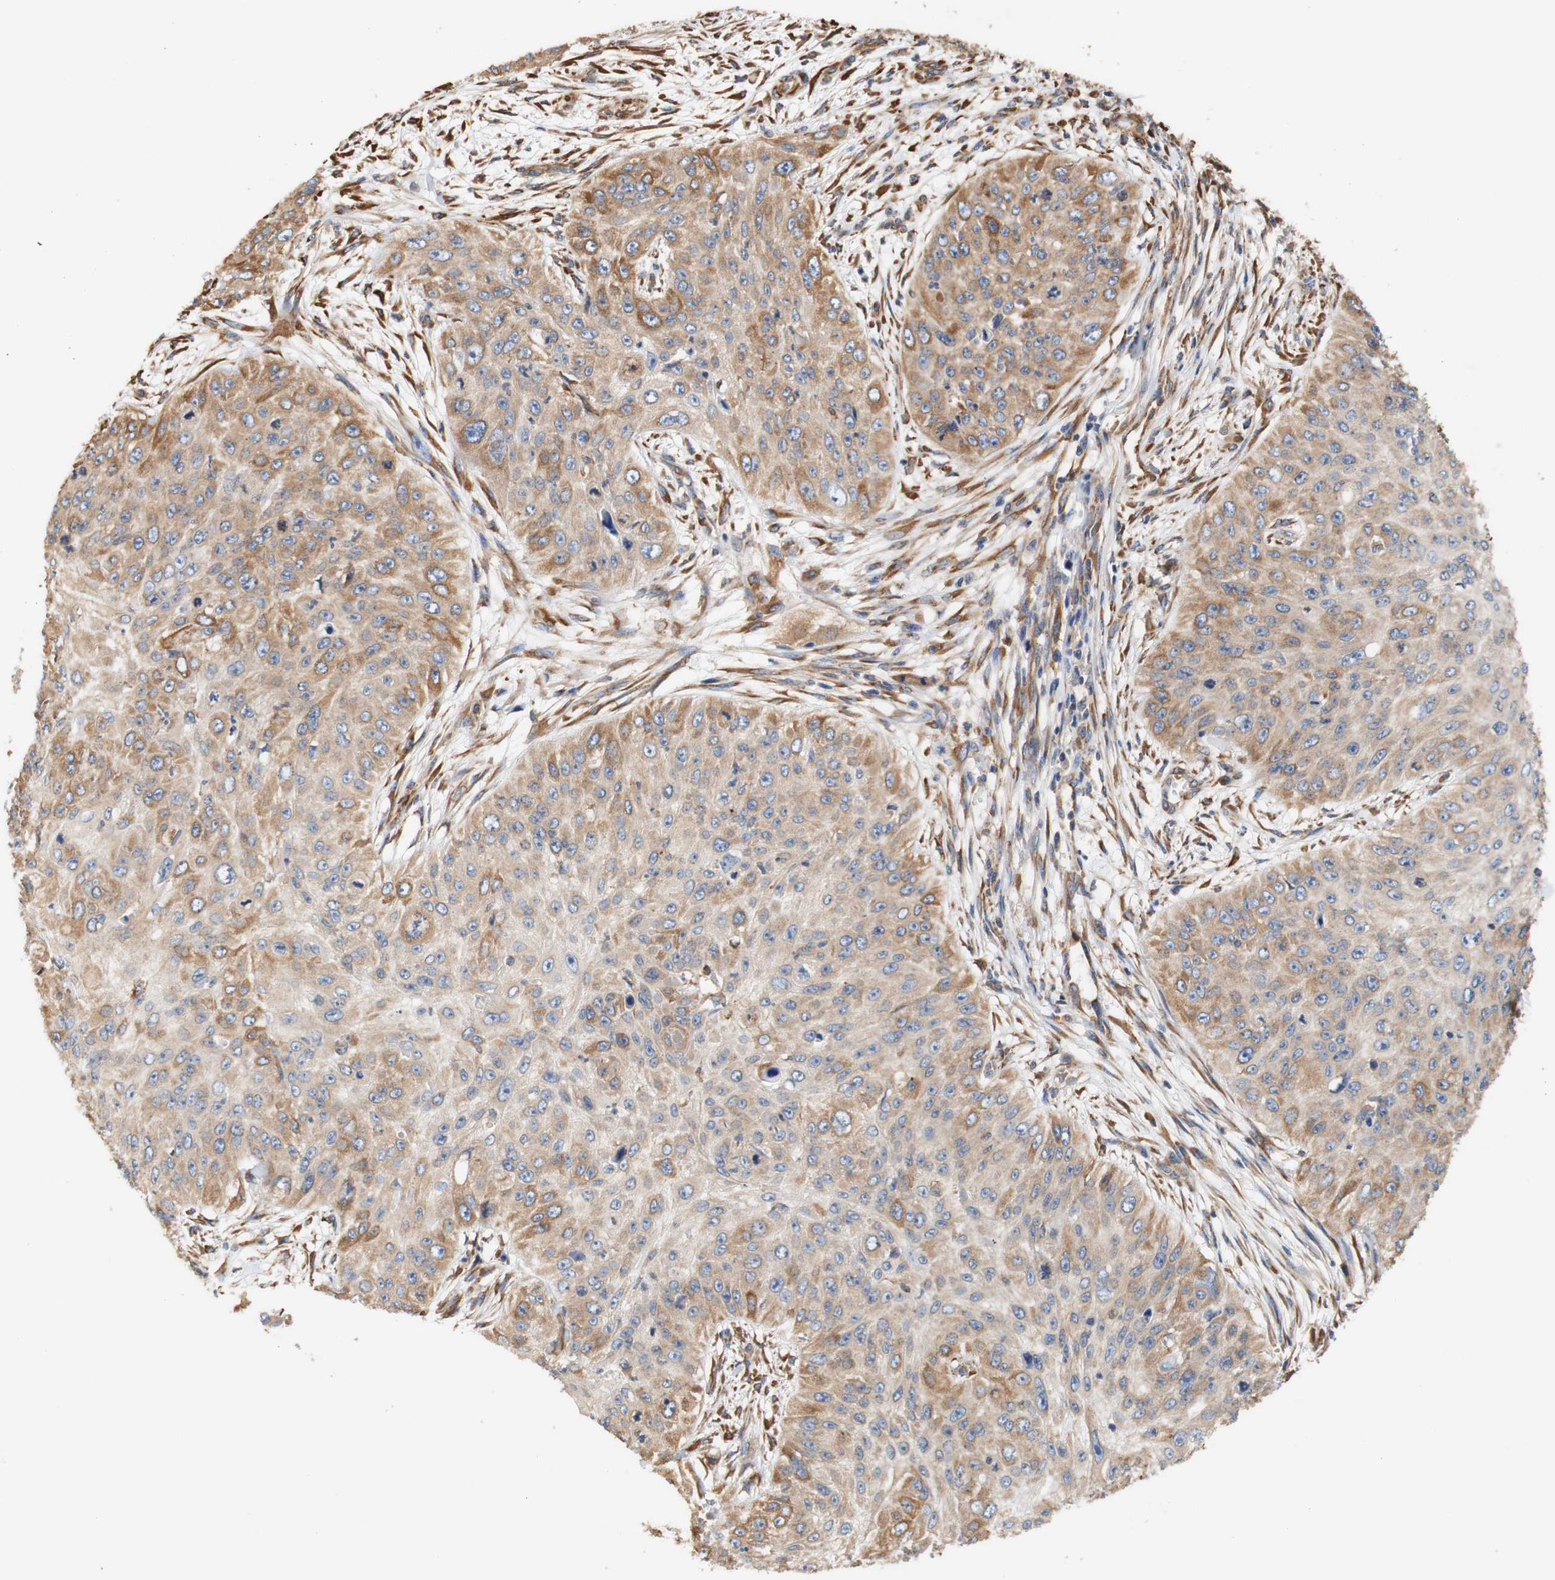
{"staining": {"intensity": "moderate", "quantity": ">75%", "location": "cytoplasmic/membranous"}, "tissue": "skin cancer", "cell_type": "Tumor cells", "image_type": "cancer", "snomed": [{"axis": "morphology", "description": "Squamous cell carcinoma, NOS"}, {"axis": "topography", "description": "Skin"}], "caption": "Skin cancer was stained to show a protein in brown. There is medium levels of moderate cytoplasmic/membranous expression in about >75% of tumor cells.", "gene": "EIF2AK4", "patient": {"sex": "female", "age": 80}}